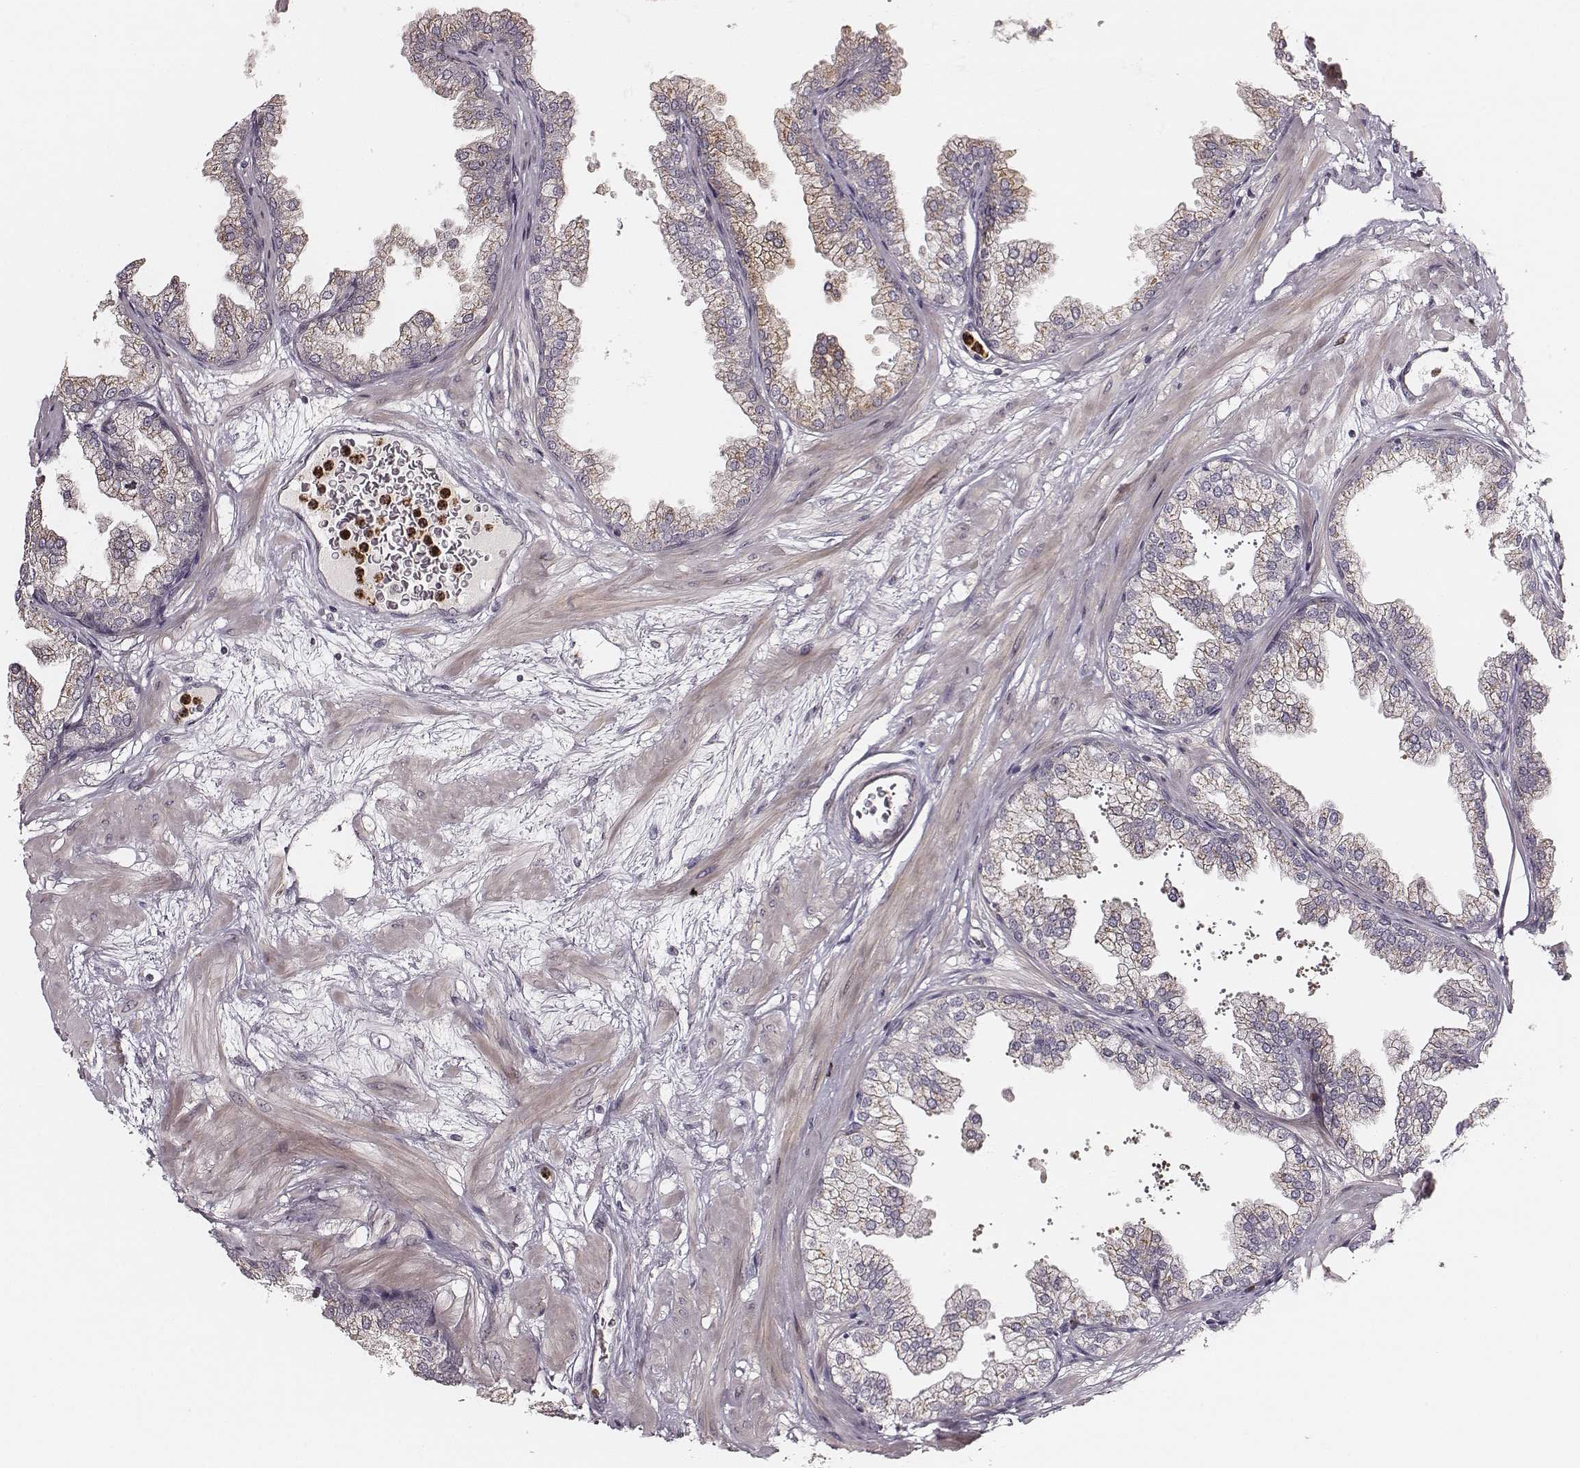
{"staining": {"intensity": "moderate", "quantity": "25%-75%", "location": "cytoplasmic/membranous"}, "tissue": "prostate", "cell_type": "Glandular cells", "image_type": "normal", "snomed": [{"axis": "morphology", "description": "Normal tissue, NOS"}, {"axis": "topography", "description": "Prostate"}], "caption": "This photomicrograph demonstrates immunohistochemistry (IHC) staining of unremarkable human prostate, with medium moderate cytoplasmic/membranous staining in about 25%-75% of glandular cells.", "gene": "ABCA7", "patient": {"sex": "male", "age": 37}}